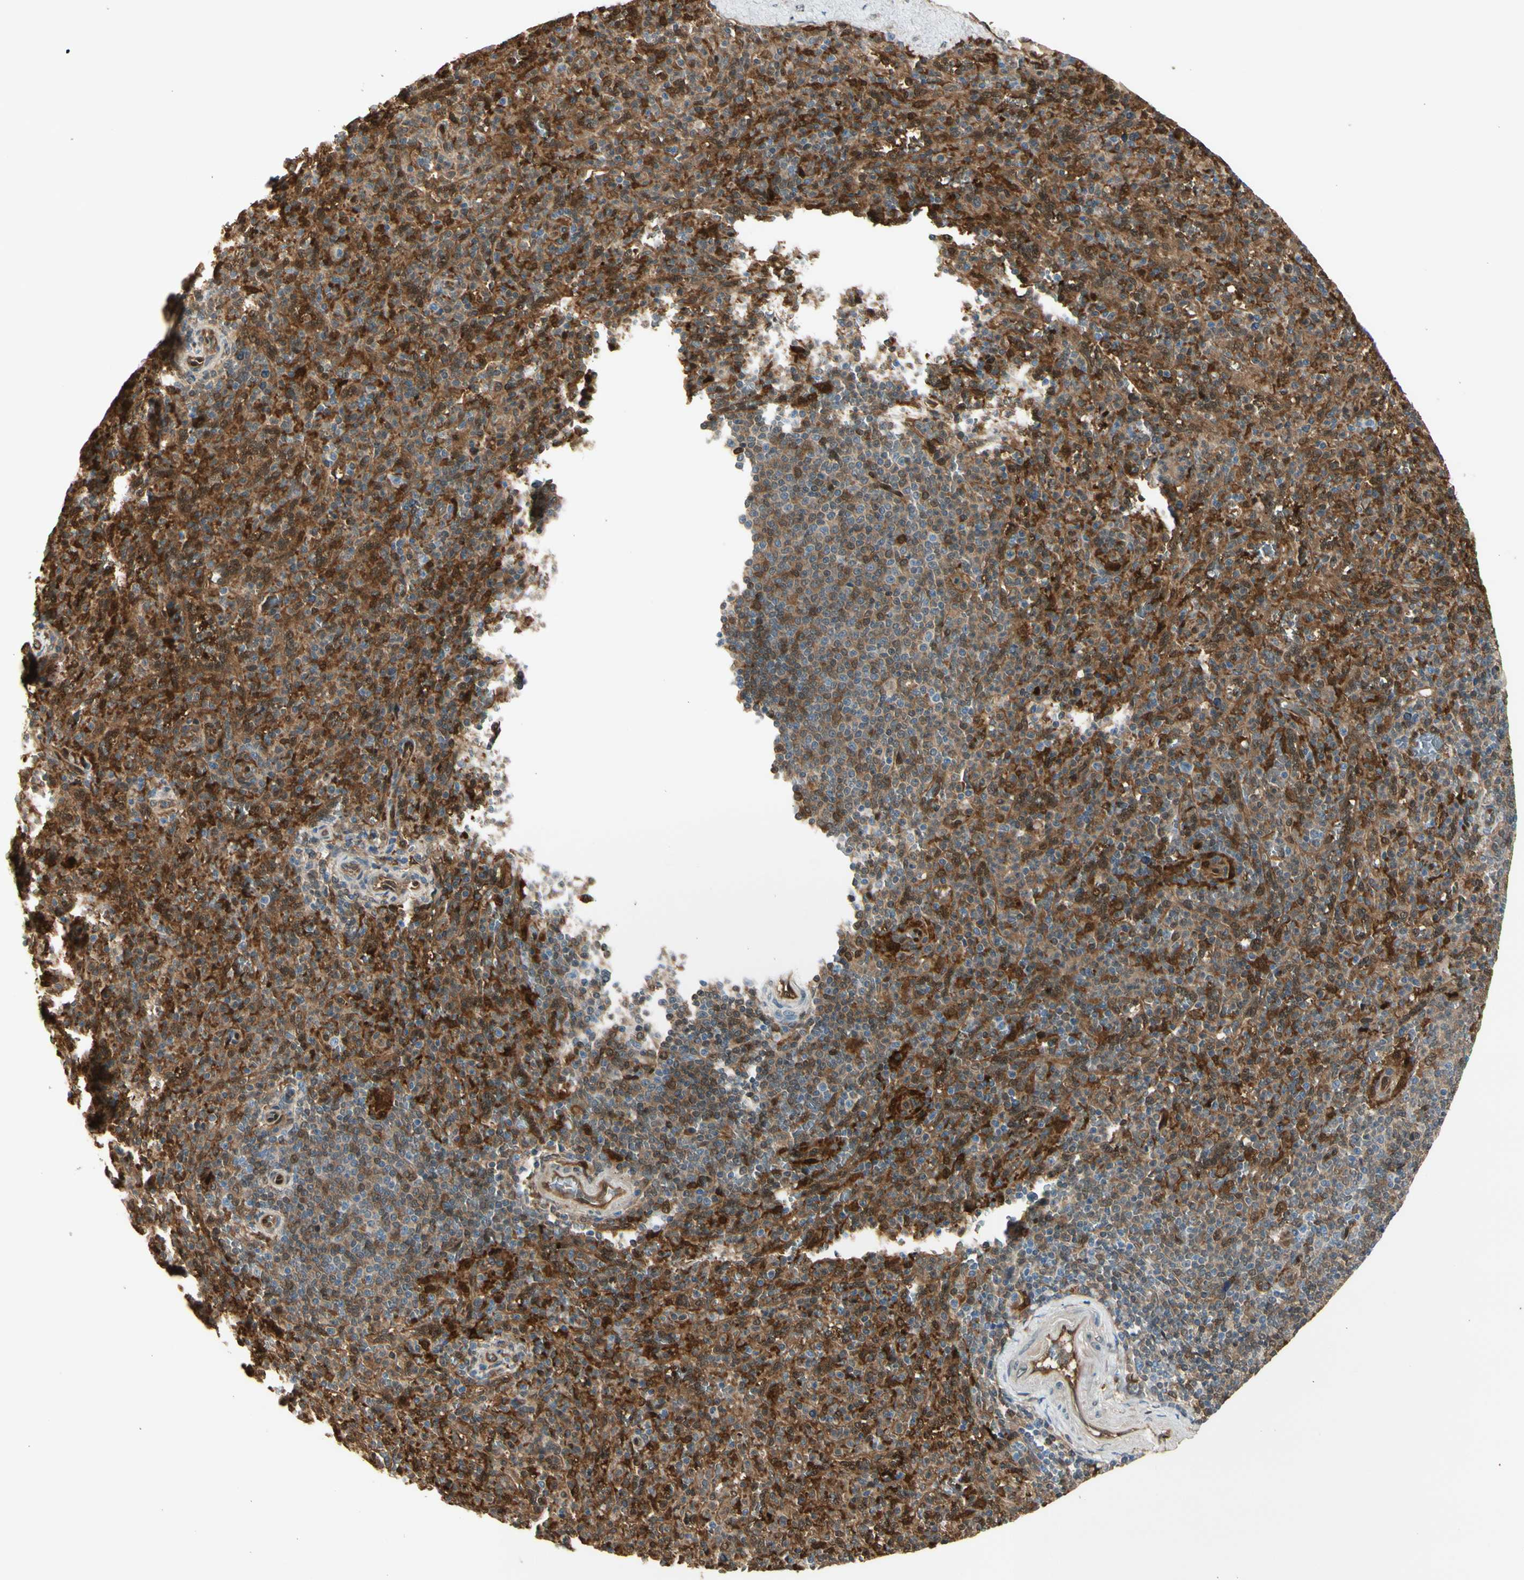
{"staining": {"intensity": "strong", "quantity": ">75%", "location": "cytoplasmic/membranous,nuclear"}, "tissue": "spleen", "cell_type": "Cells in red pulp", "image_type": "normal", "snomed": [{"axis": "morphology", "description": "Normal tissue, NOS"}, {"axis": "topography", "description": "Spleen"}], "caption": "Immunohistochemical staining of benign spleen shows strong cytoplasmic/membranous,nuclear protein expression in about >75% of cells in red pulp.", "gene": "SERPINB6", "patient": {"sex": "male", "age": 36}}